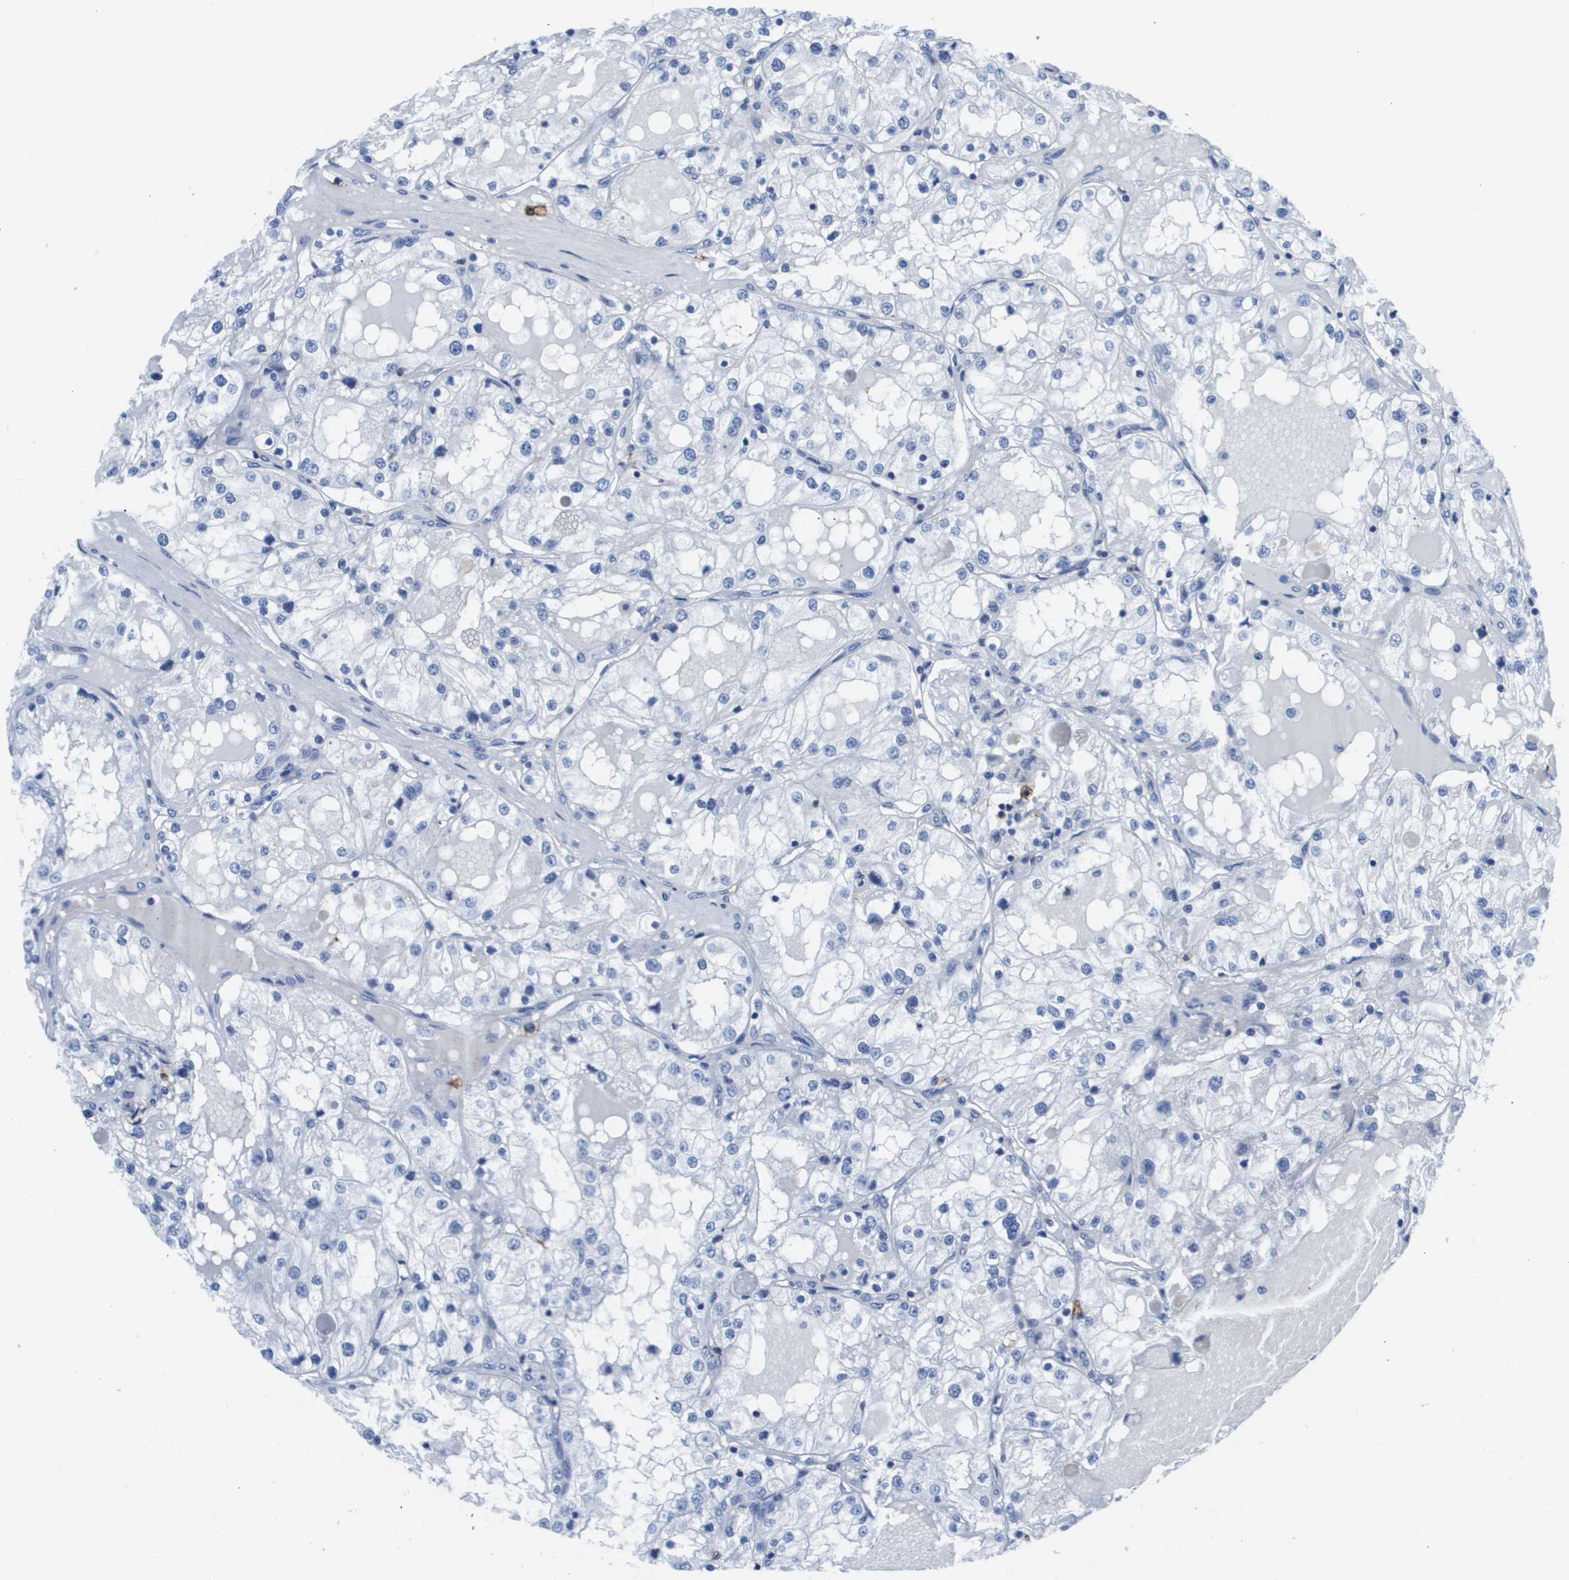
{"staining": {"intensity": "negative", "quantity": "none", "location": "none"}, "tissue": "renal cancer", "cell_type": "Tumor cells", "image_type": "cancer", "snomed": [{"axis": "morphology", "description": "Adenocarcinoma, NOS"}, {"axis": "topography", "description": "Kidney"}], "caption": "Immunohistochemistry (IHC) photomicrograph of neoplastic tissue: human renal cancer (adenocarcinoma) stained with DAB (3,3'-diaminobenzidine) shows no significant protein positivity in tumor cells. The staining is performed using DAB (3,3'-diaminobenzidine) brown chromogen with nuclei counter-stained in using hematoxylin.", "gene": "MS4A1", "patient": {"sex": "male", "age": 68}}